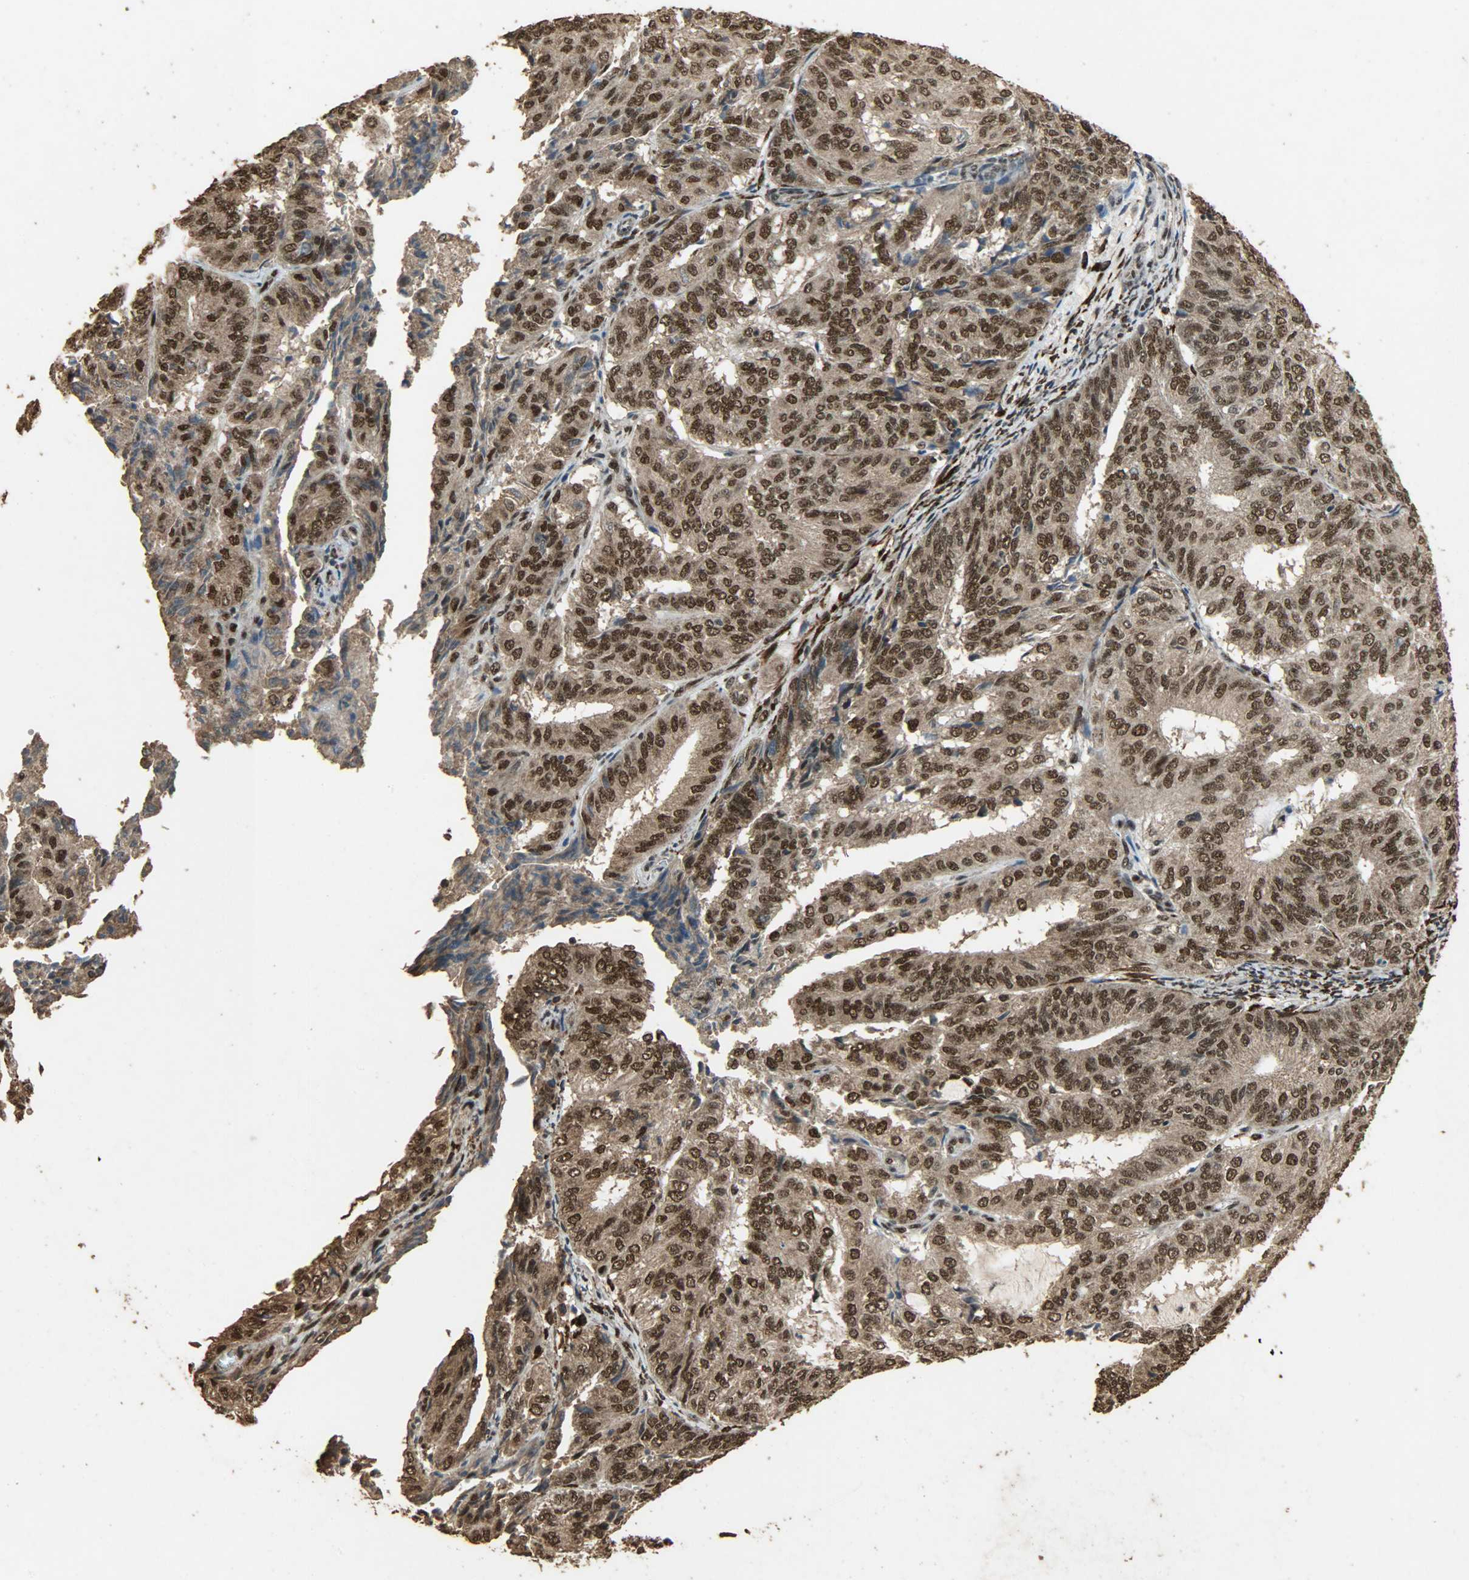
{"staining": {"intensity": "strong", "quantity": ">75%", "location": "cytoplasmic/membranous,nuclear"}, "tissue": "endometrial cancer", "cell_type": "Tumor cells", "image_type": "cancer", "snomed": [{"axis": "morphology", "description": "Adenocarcinoma, NOS"}, {"axis": "topography", "description": "Uterus"}], "caption": "Protein expression analysis of adenocarcinoma (endometrial) shows strong cytoplasmic/membranous and nuclear expression in approximately >75% of tumor cells. Immunohistochemistry stains the protein in brown and the nuclei are stained blue.", "gene": "CCNT2", "patient": {"sex": "female", "age": 60}}